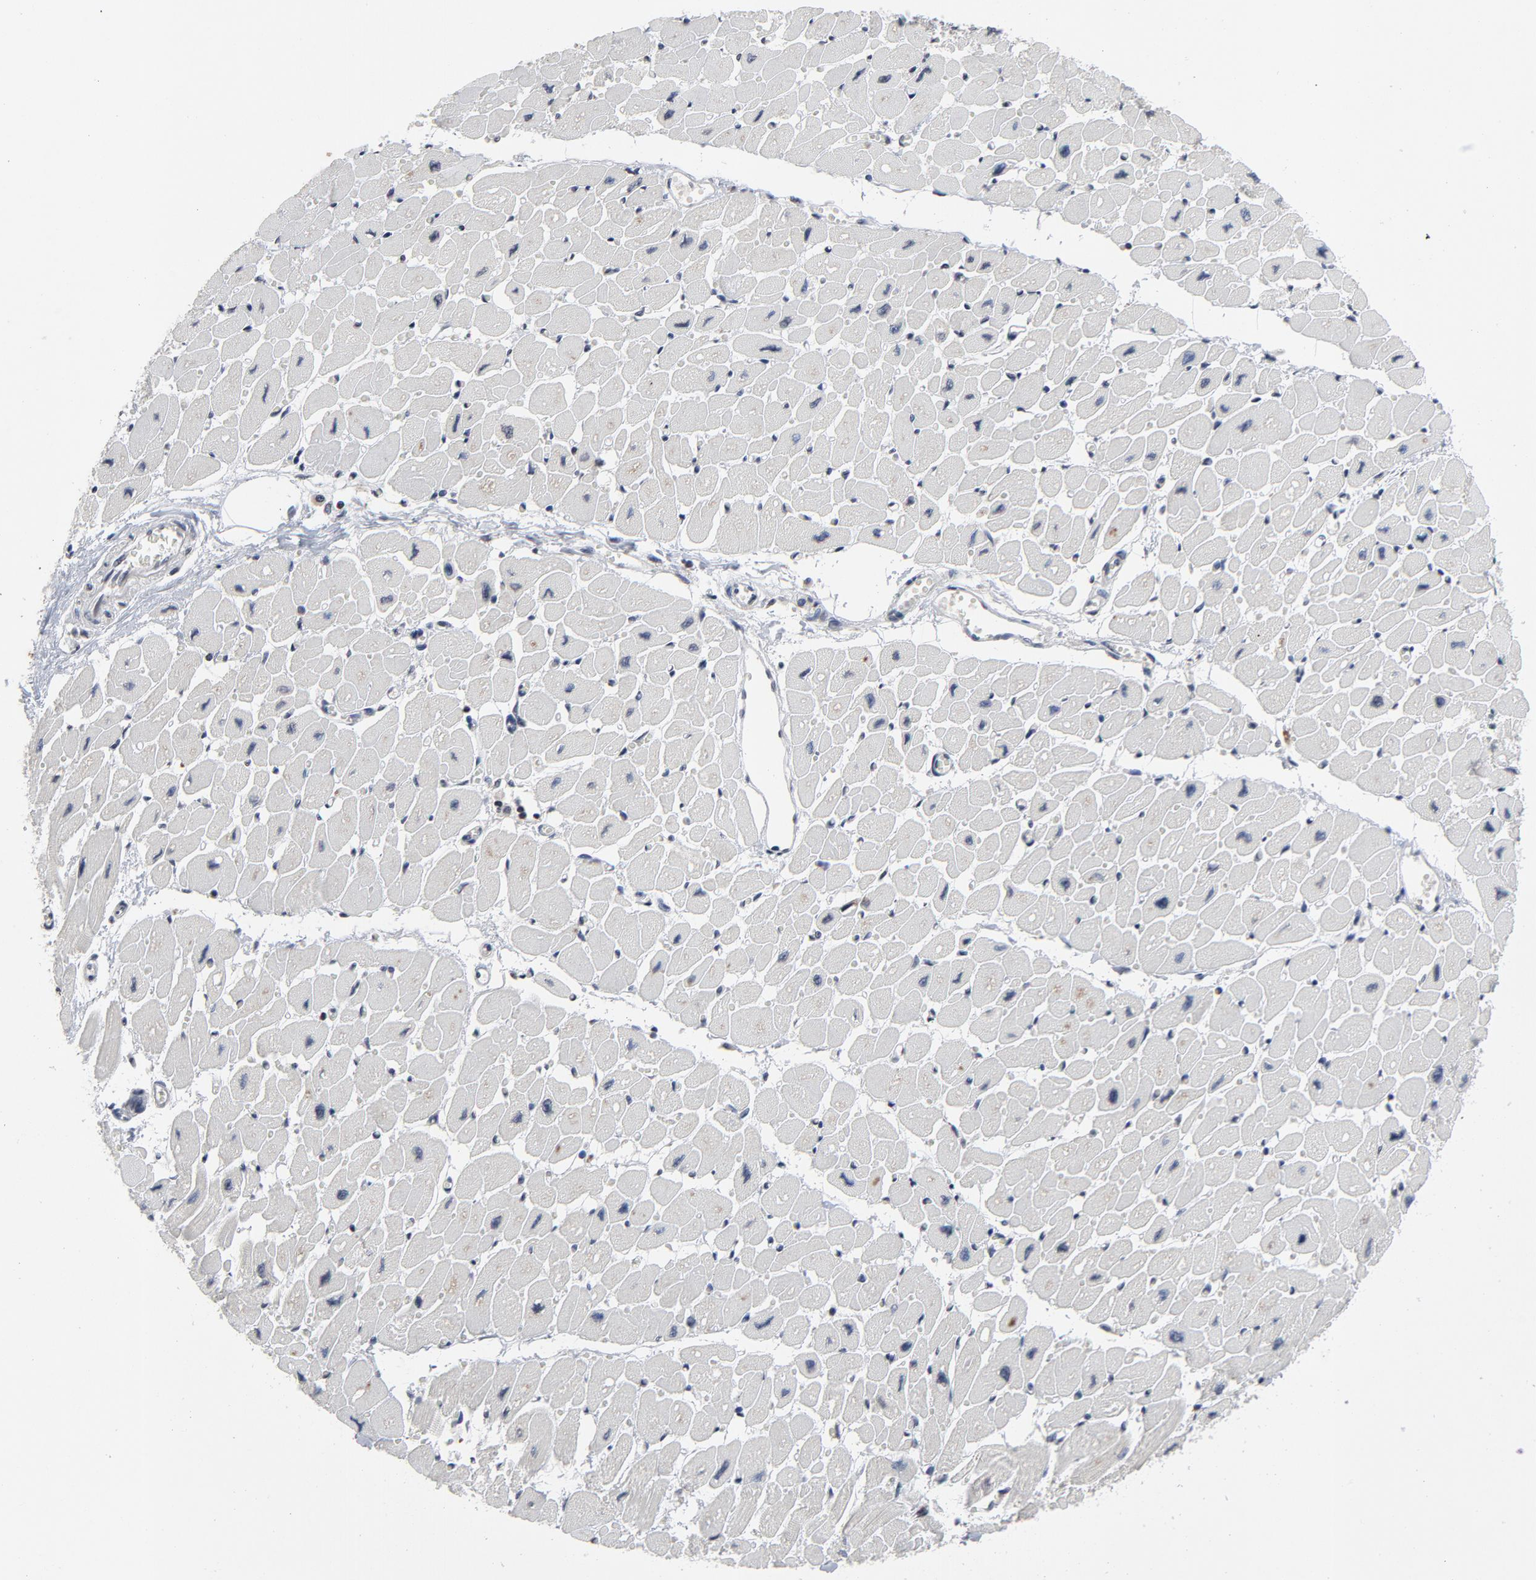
{"staining": {"intensity": "negative", "quantity": "none", "location": "none"}, "tissue": "heart muscle", "cell_type": "Cardiomyocytes", "image_type": "normal", "snomed": [{"axis": "morphology", "description": "Normal tissue, NOS"}, {"axis": "topography", "description": "Heart"}], "caption": "An immunohistochemistry (IHC) micrograph of unremarkable heart muscle is shown. There is no staining in cardiomyocytes of heart muscle.", "gene": "TCL1A", "patient": {"sex": "female", "age": 54}}